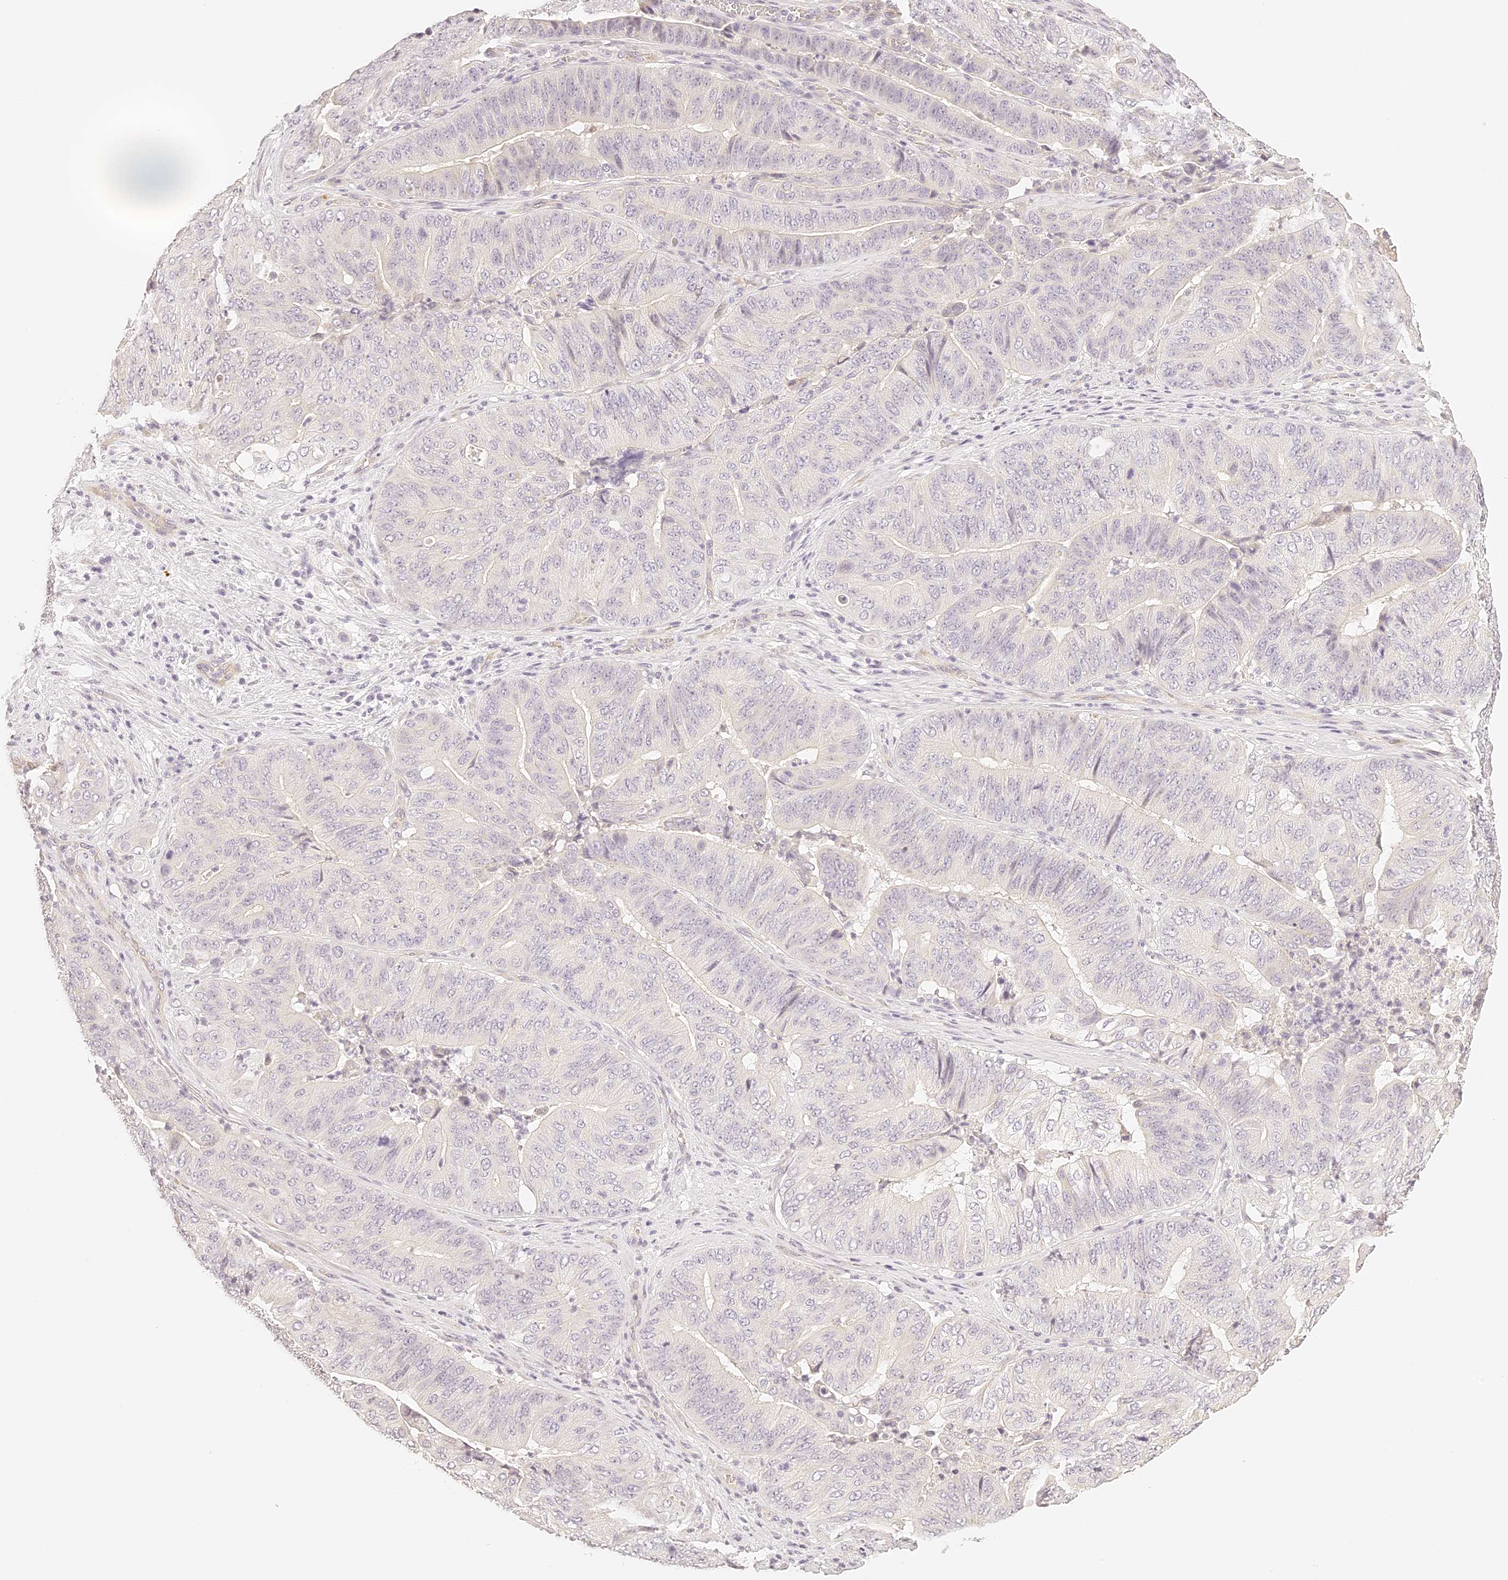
{"staining": {"intensity": "negative", "quantity": "none", "location": "none"}, "tissue": "pancreatic cancer", "cell_type": "Tumor cells", "image_type": "cancer", "snomed": [{"axis": "morphology", "description": "Adenocarcinoma, NOS"}, {"axis": "topography", "description": "Pancreas"}], "caption": "The IHC micrograph has no significant expression in tumor cells of pancreatic cancer tissue.", "gene": "TRIM45", "patient": {"sex": "female", "age": 77}}